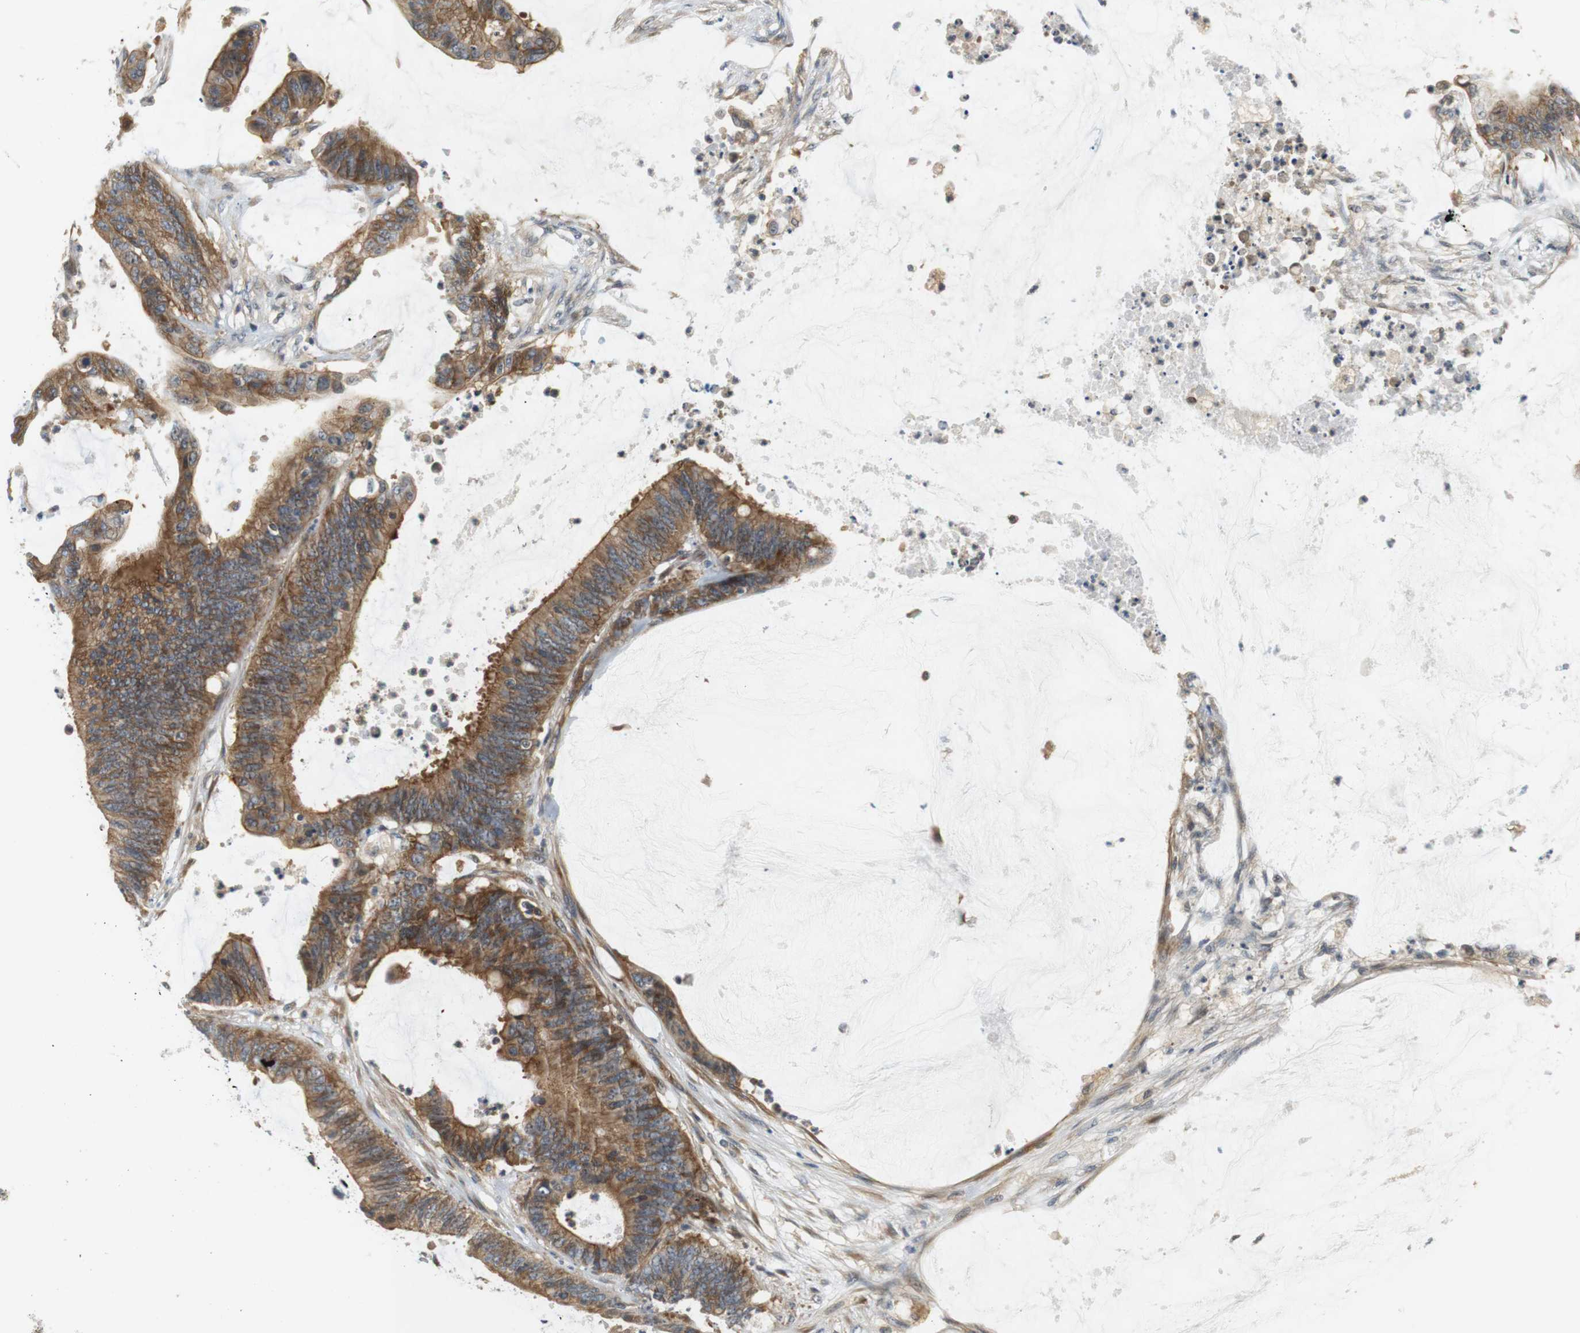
{"staining": {"intensity": "moderate", "quantity": ">75%", "location": "cytoplasmic/membranous"}, "tissue": "colorectal cancer", "cell_type": "Tumor cells", "image_type": "cancer", "snomed": [{"axis": "morphology", "description": "Adenocarcinoma, NOS"}, {"axis": "topography", "description": "Rectum"}], "caption": "About >75% of tumor cells in adenocarcinoma (colorectal) show moderate cytoplasmic/membranous protein expression as visualized by brown immunohistochemical staining.", "gene": "SH3GLB1", "patient": {"sex": "female", "age": 66}}